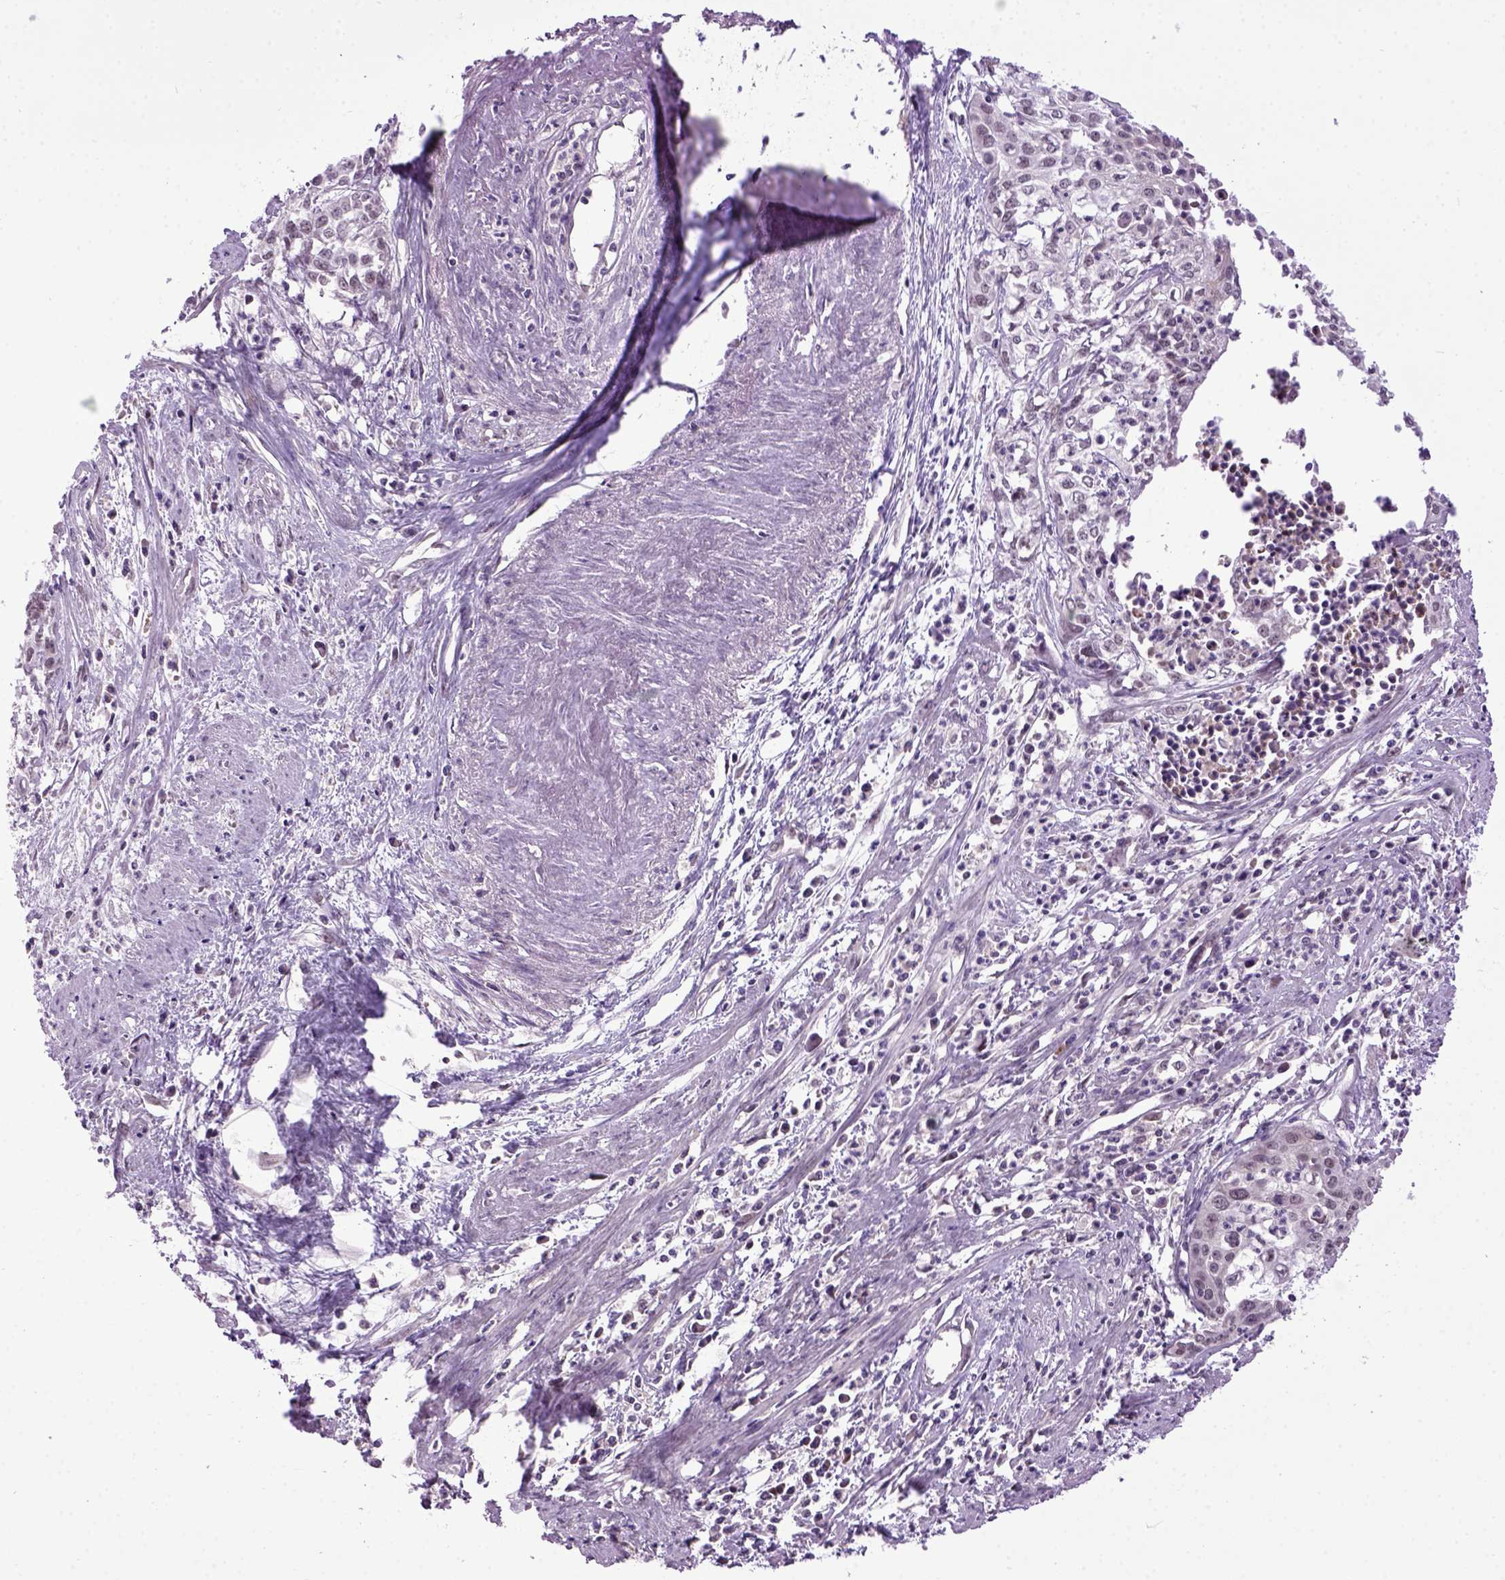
{"staining": {"intensity": "negative", "quantity": "none", "location": "none"}, "tissue": "cervical cancer", "cell_type": "Tumor cells", "image_type": "cancer", "snomed": [{"axis": "morphology", "description": "Squamous cell carcinoma, NOS"}, {"axis": "topography", "description": "Cervix"}], "caption": "Tumor cells are negative for protein expression in human cervical squamous cell carcinoma. (Stains: DAB (3,3'-diaminobenzidine) immunohistochemistry with hematoxylin counter stain, Microscopy: brightfield microscopy at high magnification).", "gene": "RAB43", "patient": {"sex": "female", "age": 39}}